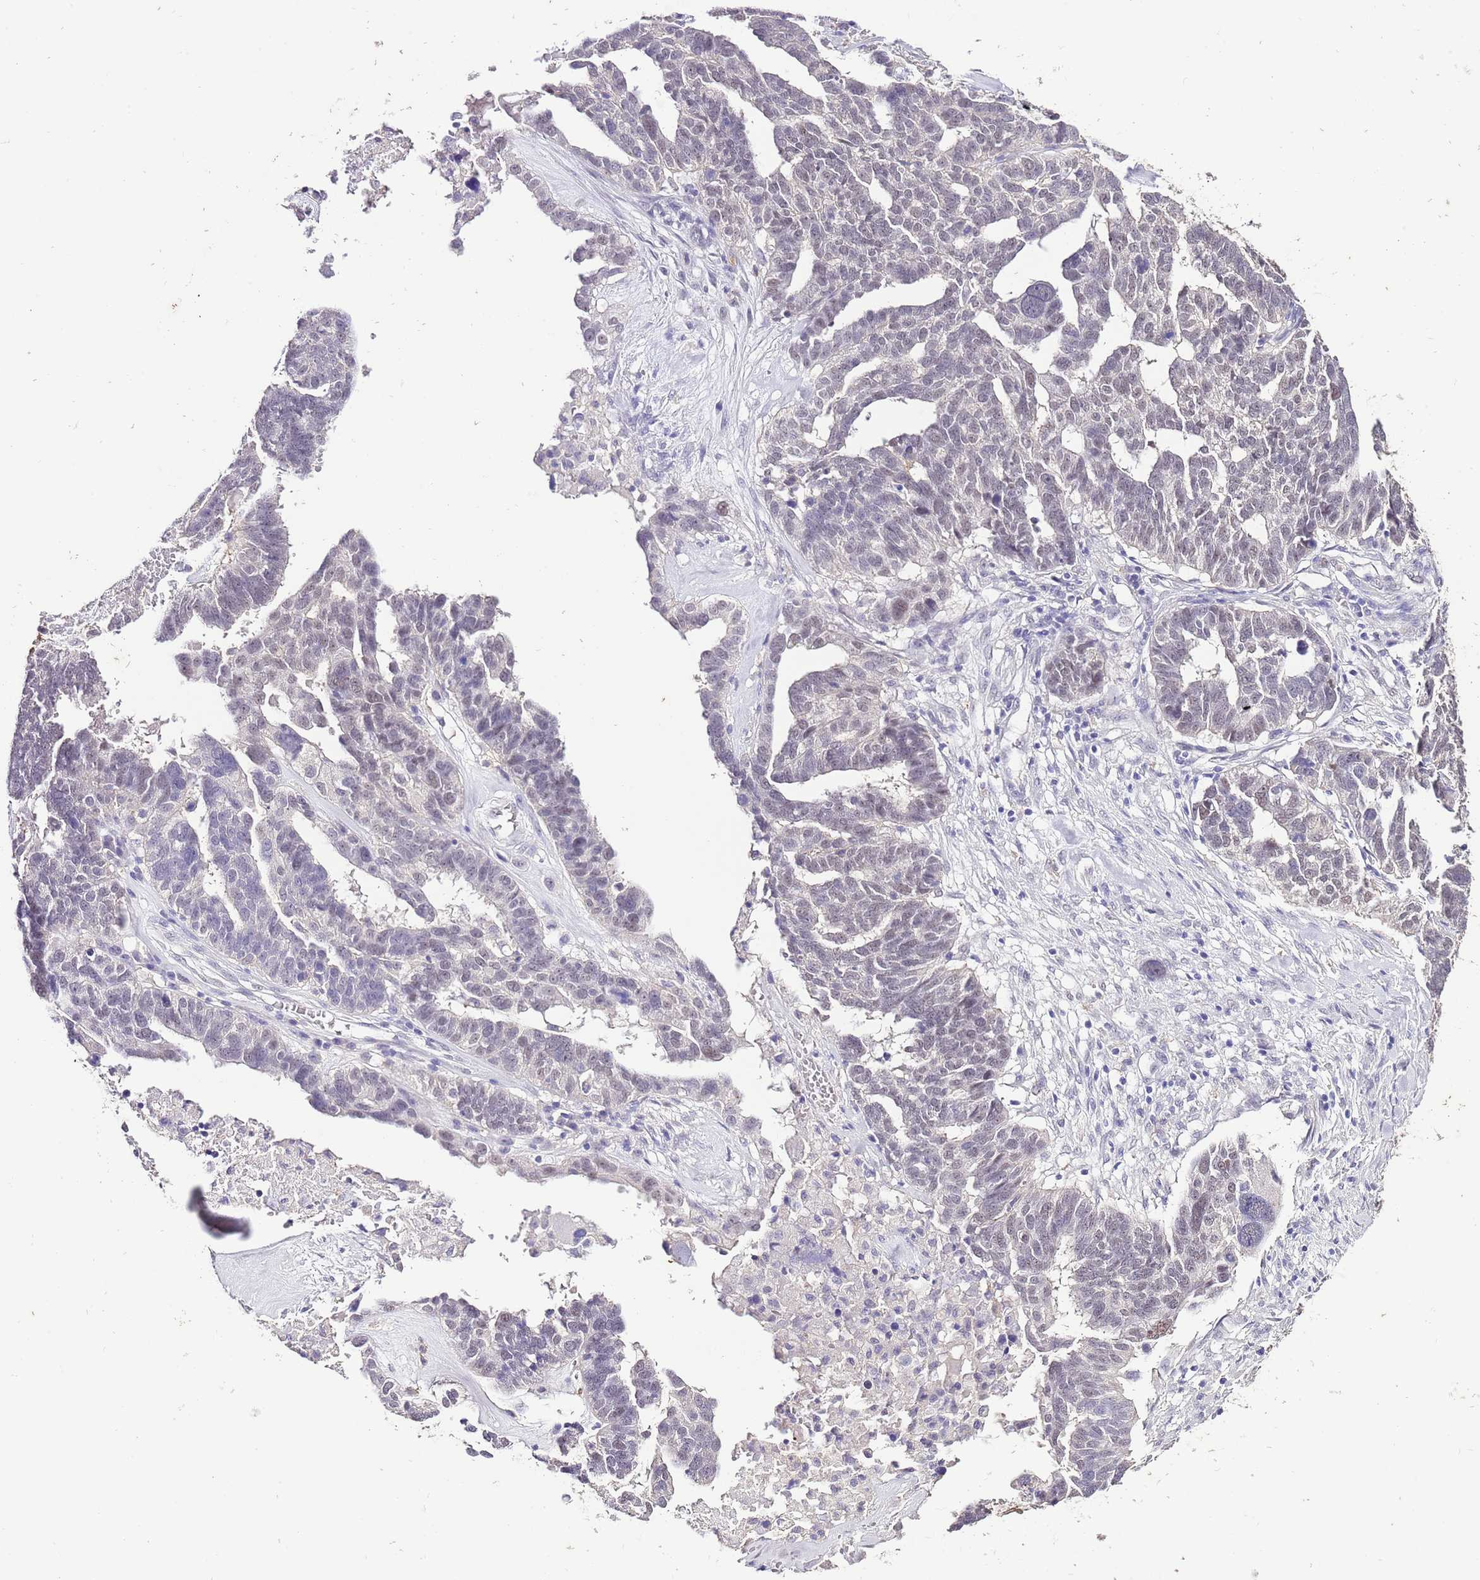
{"staining": {"intensity": "weak", "quantity": "<25%", "location": "nuclear"}, "tissue": "ovarian cancer", "cell_type": "Tumor cells", "image_type": "cancer", "snomed": [{"axis": "morphology", "description": "Cystadenocarcinoma, serous, NOS"}, {"axis": "topography", "description": "Ovary"}], "caption": "Tumor cells are negative for protein expression in human ovarian cancer.", "gene": "IZUMO4", "patient": {"sex": "female", "age": 59}}